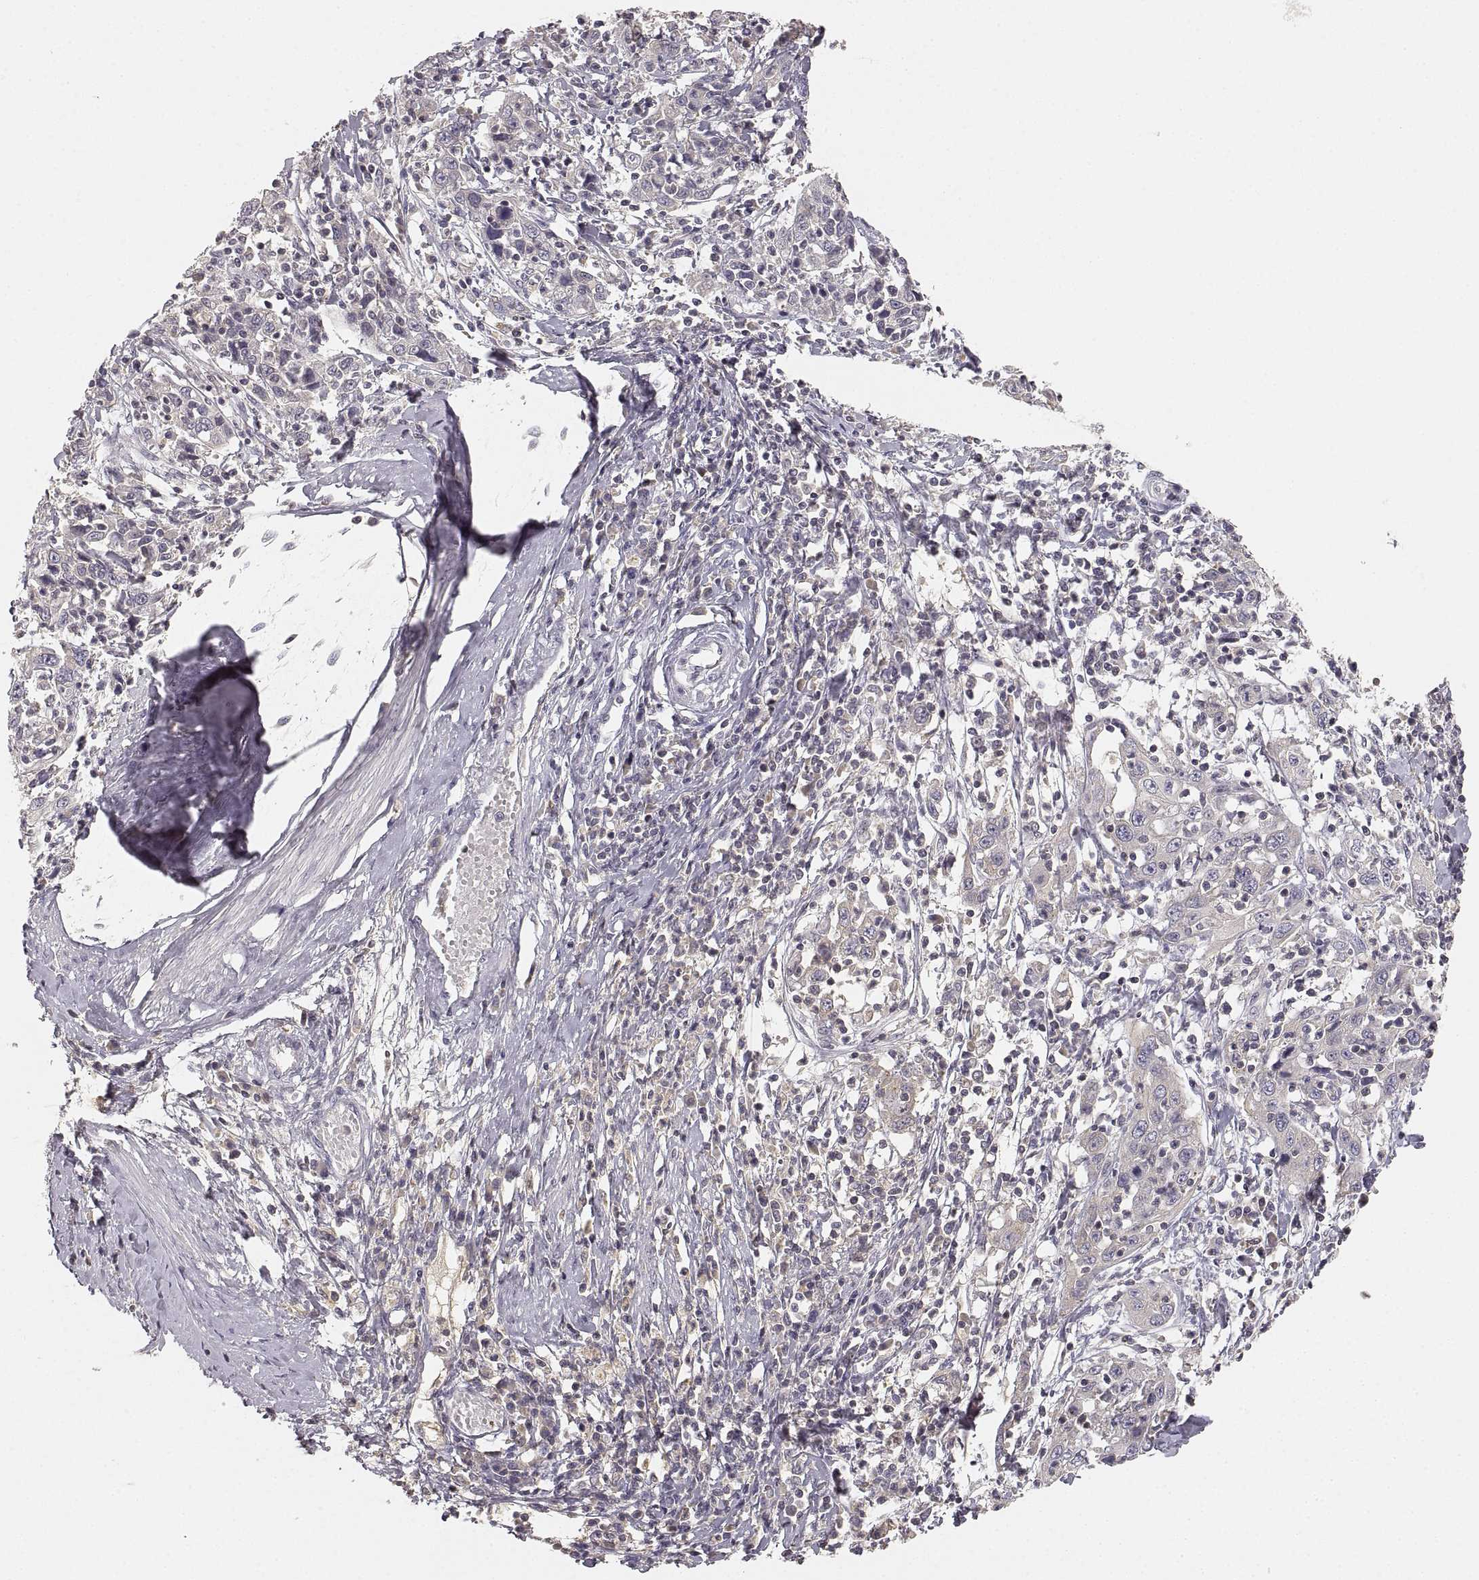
{"staining": {"intensity": "negative", "quantity": "none", "location": "none"}, "tissue": "cervical cancer", "cell_type": "Tumor cells", "image_type": "cancer", "snomed": [{"axis": "morphology", "description": "Squamous cell carcinoma, NOS"}, {"axis": "topography", "description": "Cervix"}], "caption": "An immunohistochemistry (IHC) image of squamous cell carcinoma (cervical) is shown. There is no staining in tumor cells of squamous cell carcinoma (cervical). (Brightfield microscopy of DAB (3,3'-diaminobenzidine) IHC at high magnification).", "gene": "RUNDC3A", "patient": {"sex": "female", "age": 46}}